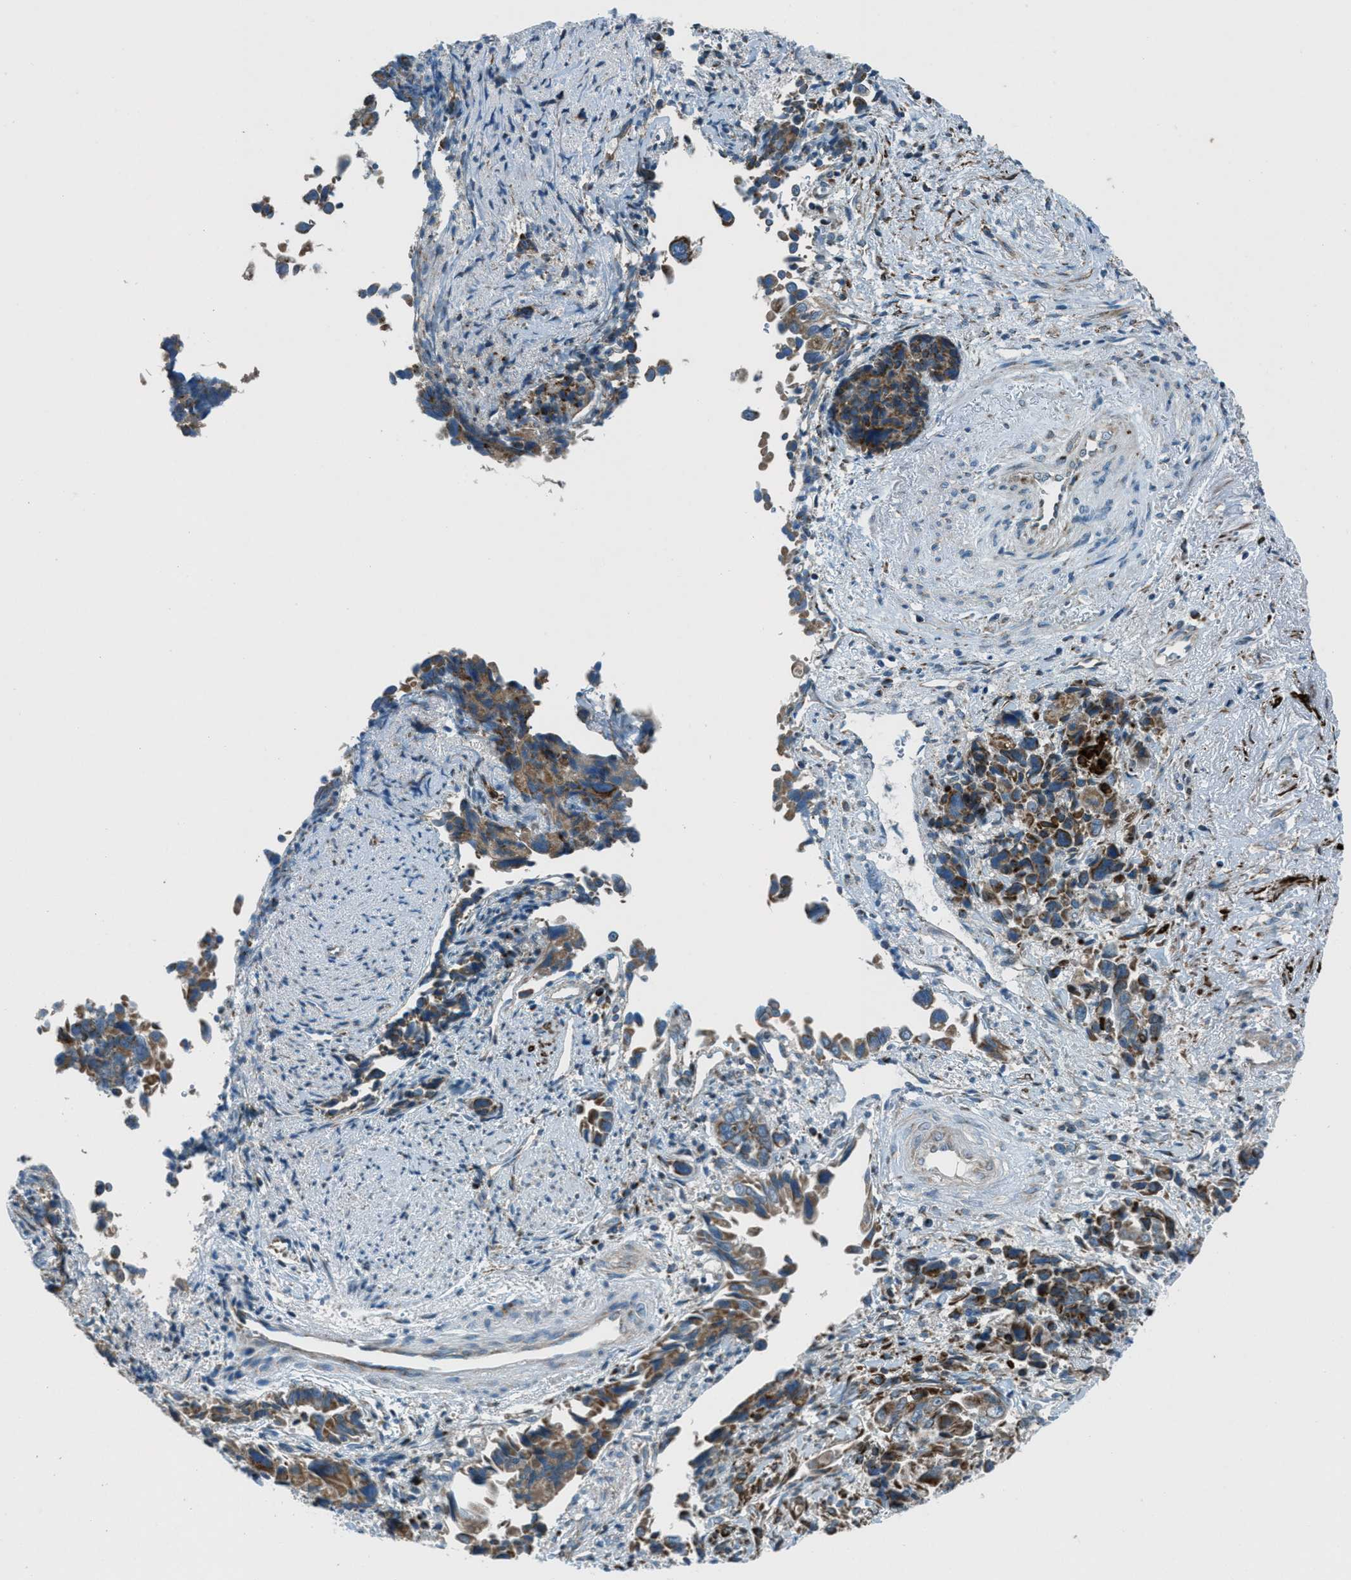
{"staining": {"intensity": "moderate", "quantity": ">75%", "location": "cytoplasmic/membranous"}, "tissue": "liver cancer", "cell_type": "Tumor cells", "image_type": "cancer", "snomed": [{"axis": "morphology", "description": "Cholangiocarcinoma"}, {"axis": "topography", "description": "Liver"}], "caption": "IHC of liver cancer (cholangiocarcinoma) shows medium levels of moderate cytoplasmic/membranous positivity in about >75% of tumor cells. The staining is performed using DAB (3,3'-diaminobenzidine) brown chromogen to label protein expression. The nuclei are counter-stained blue using hematoxylin.", "gene": "BCKDK", "patient": {"sex": "female", "age": 79}}